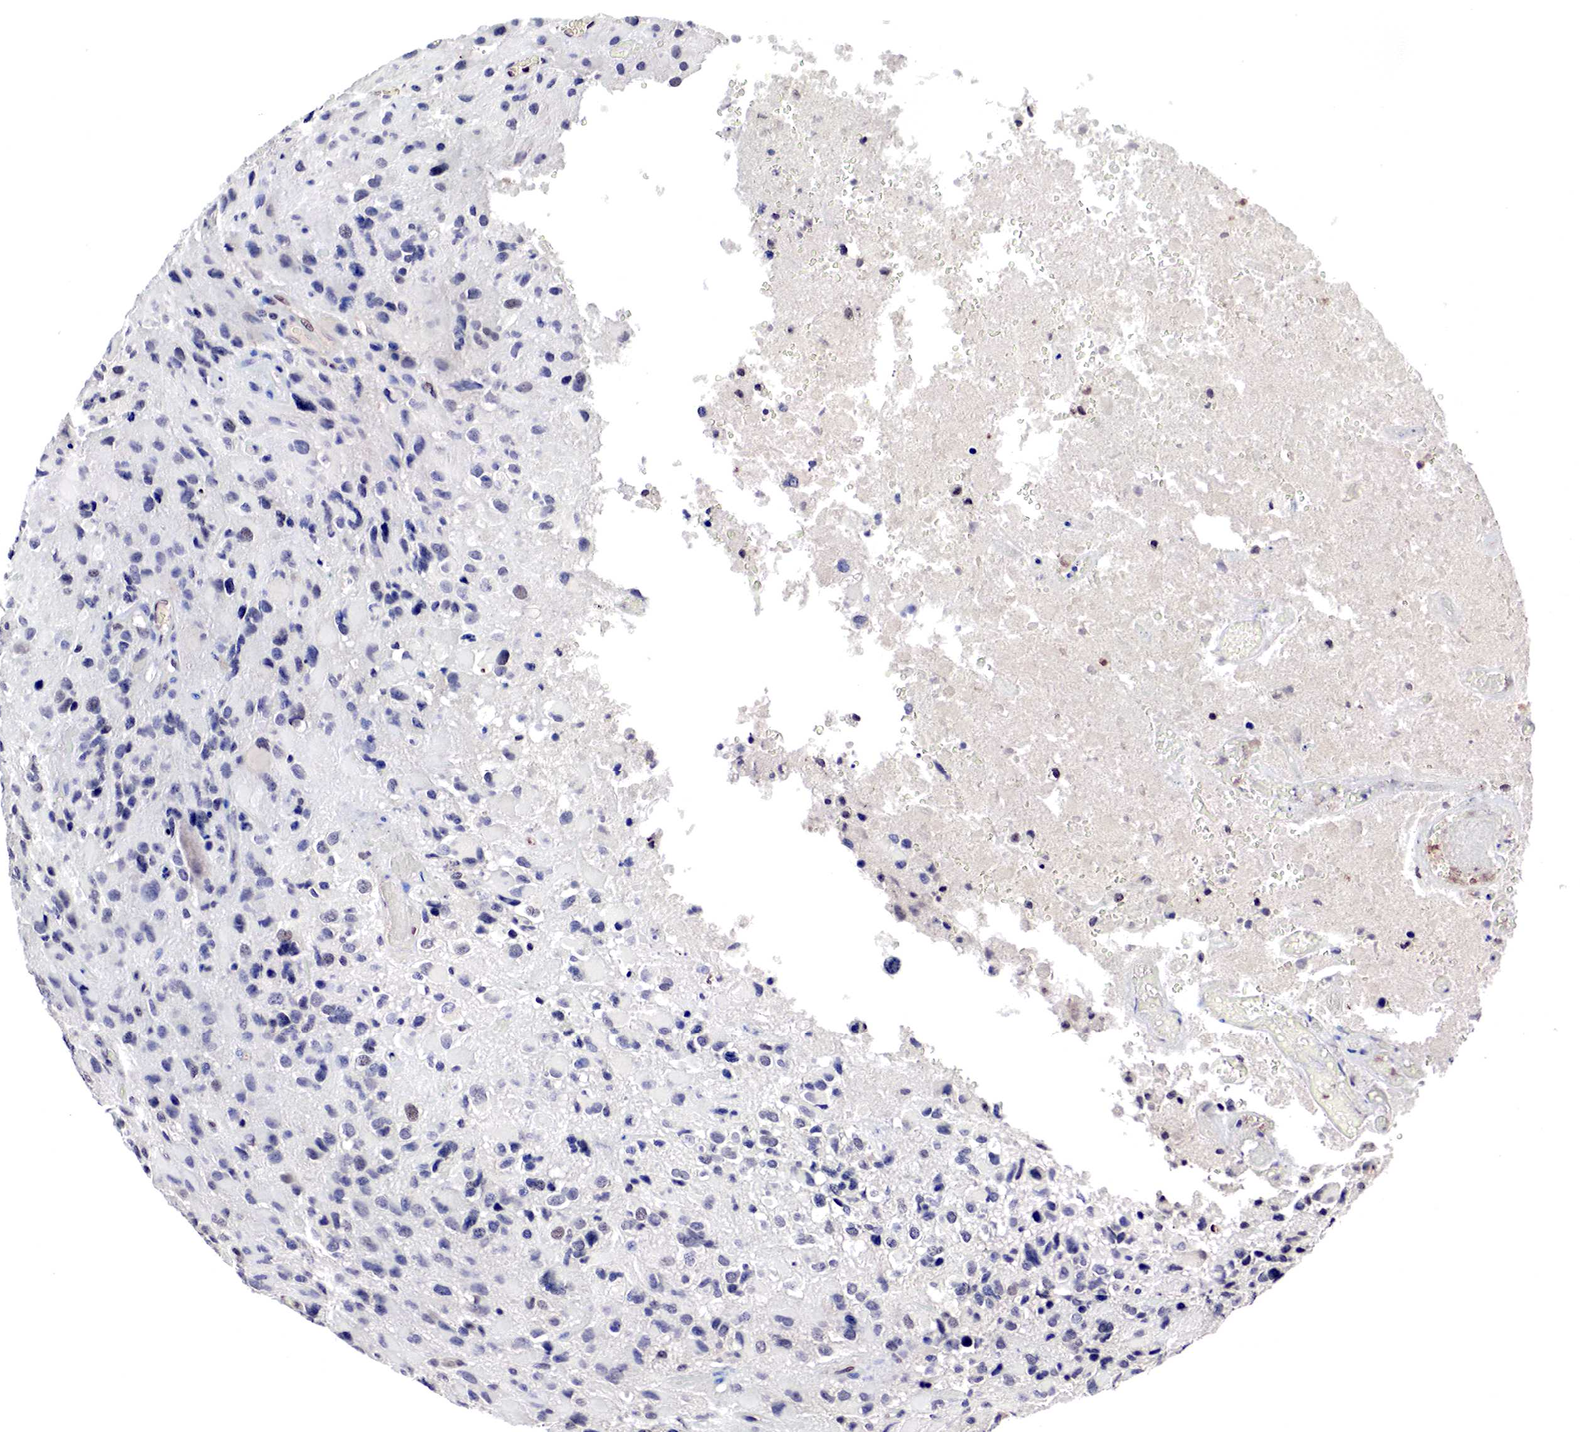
{"staining": {"intensity": "negative", "quantity": "none", "location": "none"}, "tissue": "glioma", "cell_type": "Tumor cells", "image_type": "cancer", "snomed": [{"axis": "morphology", "description": "Glioma, malignant, High grade"}, {"axis": "topography", "description": "Brain"}], "caption": "High power microscopy image of an immunohistochemistry (IHC) photomicrograph of glioma, revealing no significant positivity in tumor cells.", "gene": "DACH2", "patient": {"sex": "male", "age": 69}}